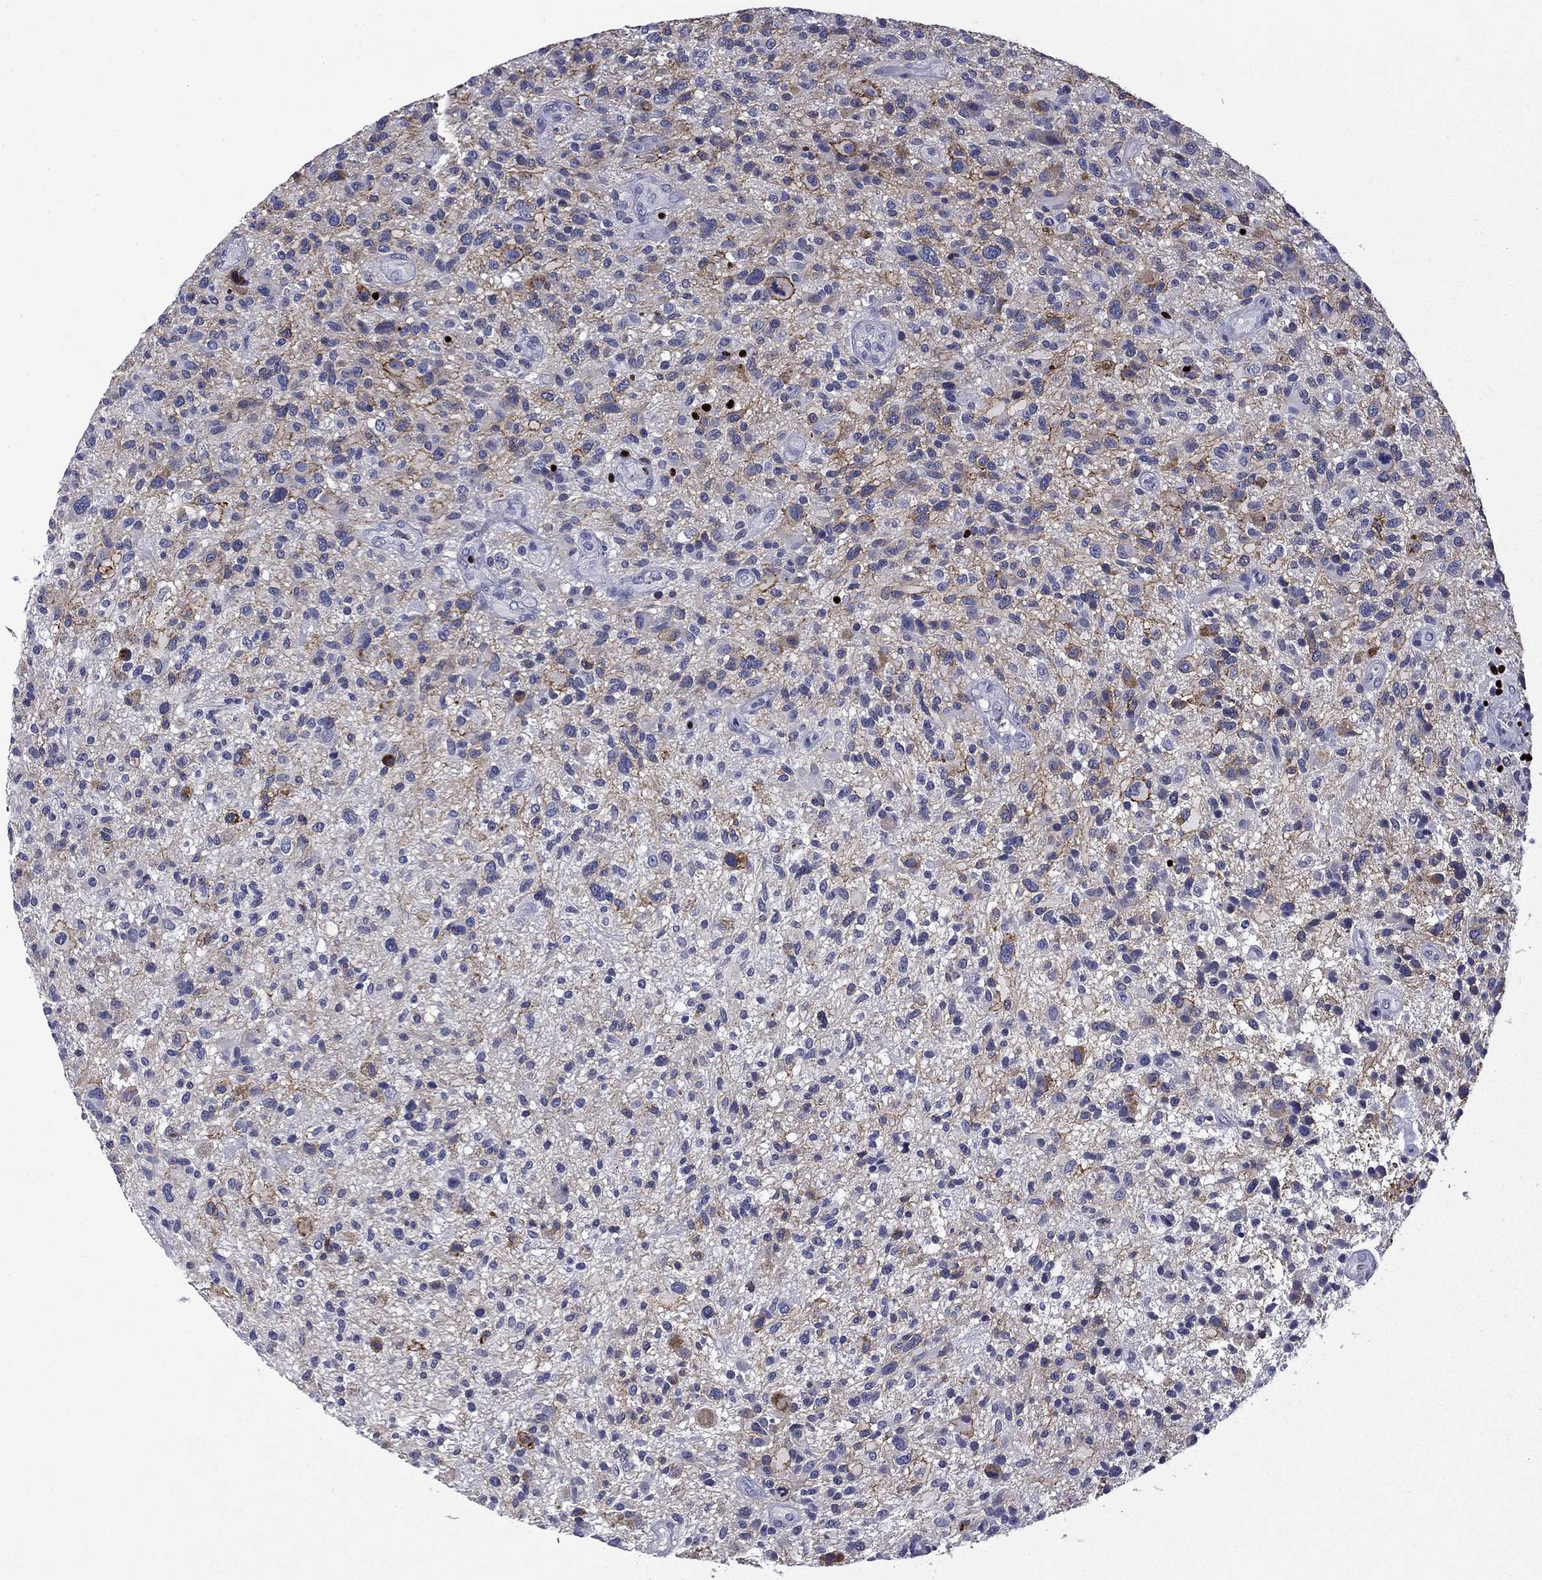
{"staining": {"intensity": "moderate", "quantity": "25%-75%", "location": "cytoplasmic/membranous"}, "tissue": "glioma", "cell_type": "Tumor cells", "image_type": "cancer", "snomed": [{"axis": "morphology", "description": "Glioma, malignant, High grade"}, {"axis": "topography", "description": "Brain"}], "caption": "Tumor cells reveal medium levels of moderate cytoplasmic/membranous expression in approximately 25%-75% of cells in human glioma.", "gene": "IKZF3", "patient": {"sex": "male", "age": 47}}